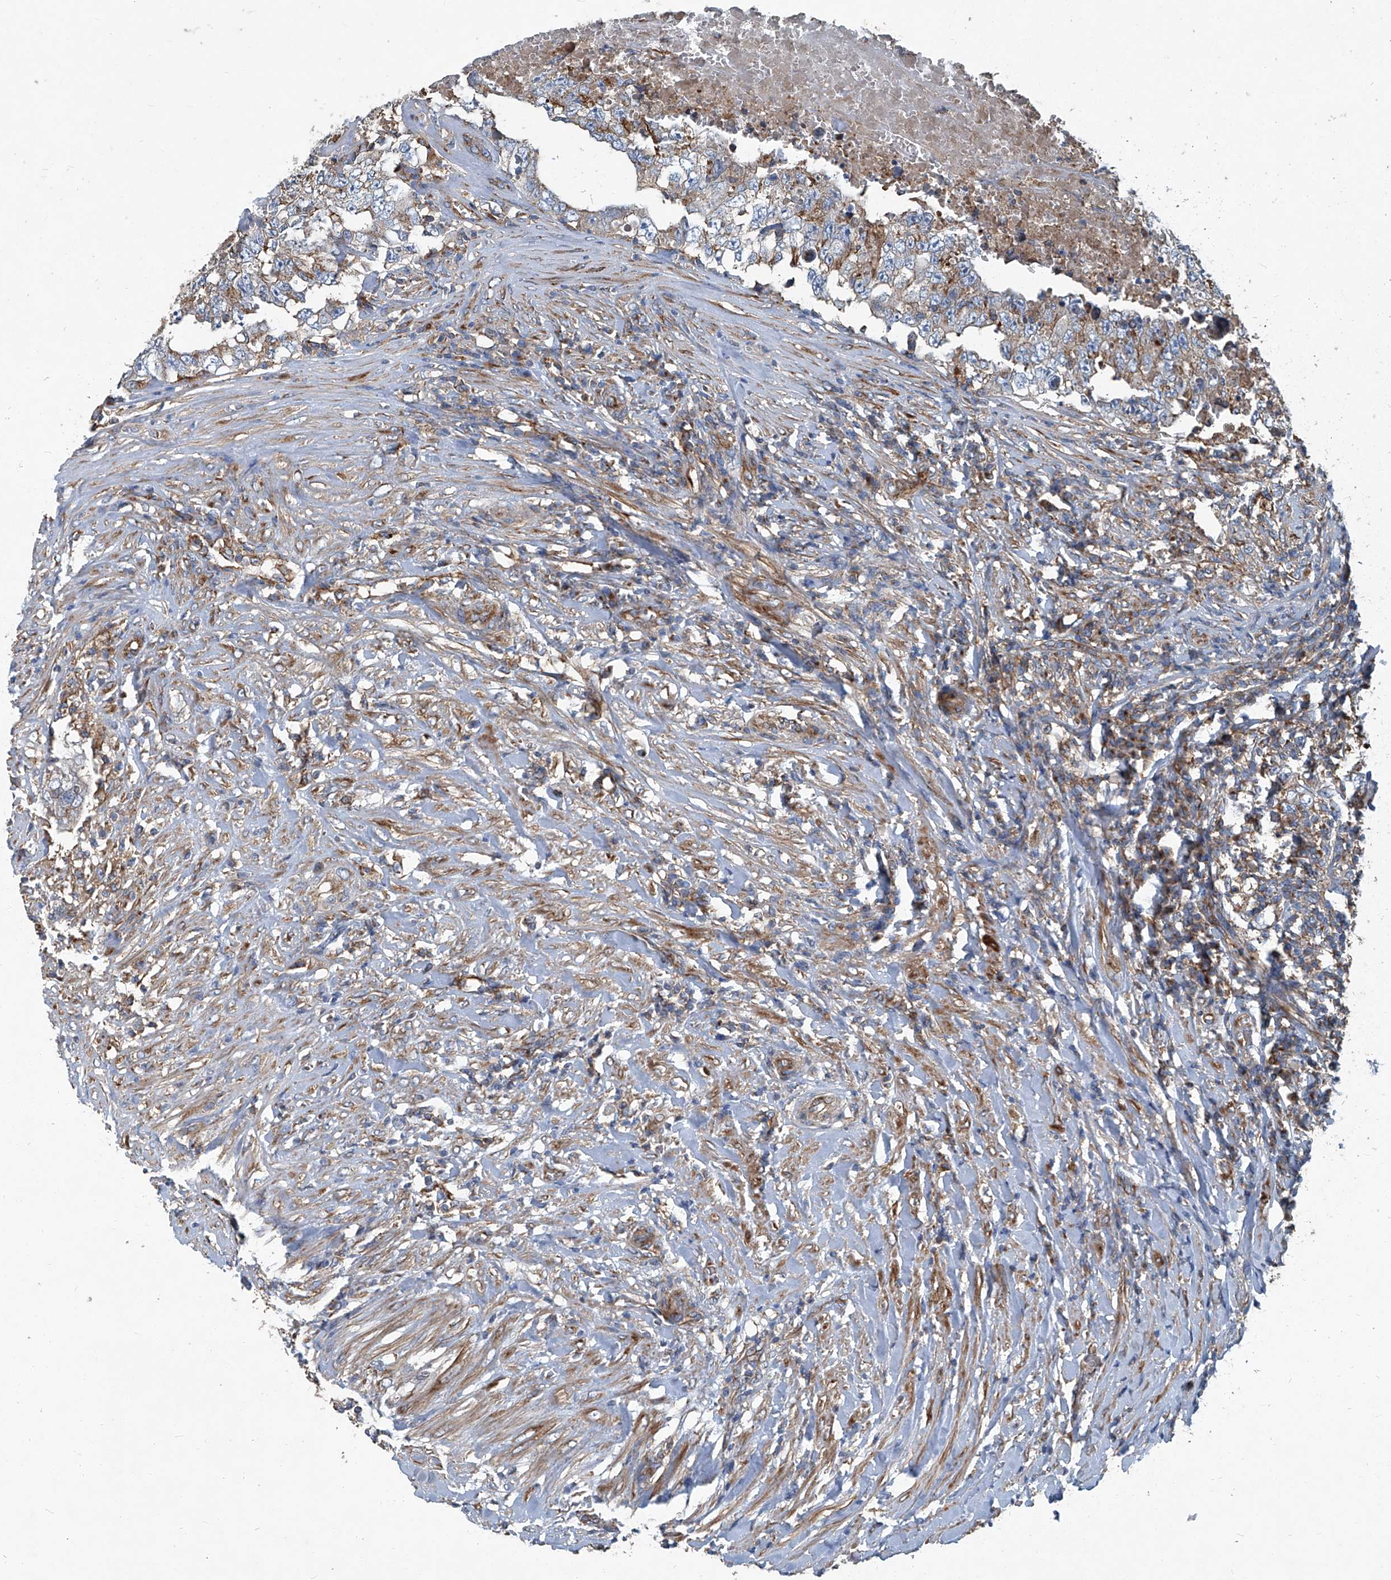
{"staining": {"intensity": "moderate", "quantity": "<25%", "location": "cytoplasmic/membranous"}, "tissue": "testis cancer", "cell_type": "Tumor cells", "image_type": "cancer", "snomed": [{"axis": "morphology", "description": "Carcinoma, Embryonal, NOS"}, {"axis": "topography", "description": "Testis"}], "caption": "About <25% of tumor cells in human testis cancer demonstrate moderate cytoplasmic/membranous protein expression as visualized by brown immunohistochemical staining.", "gene": "PIGH", "patient": {"sex": "male", "age": 26}}